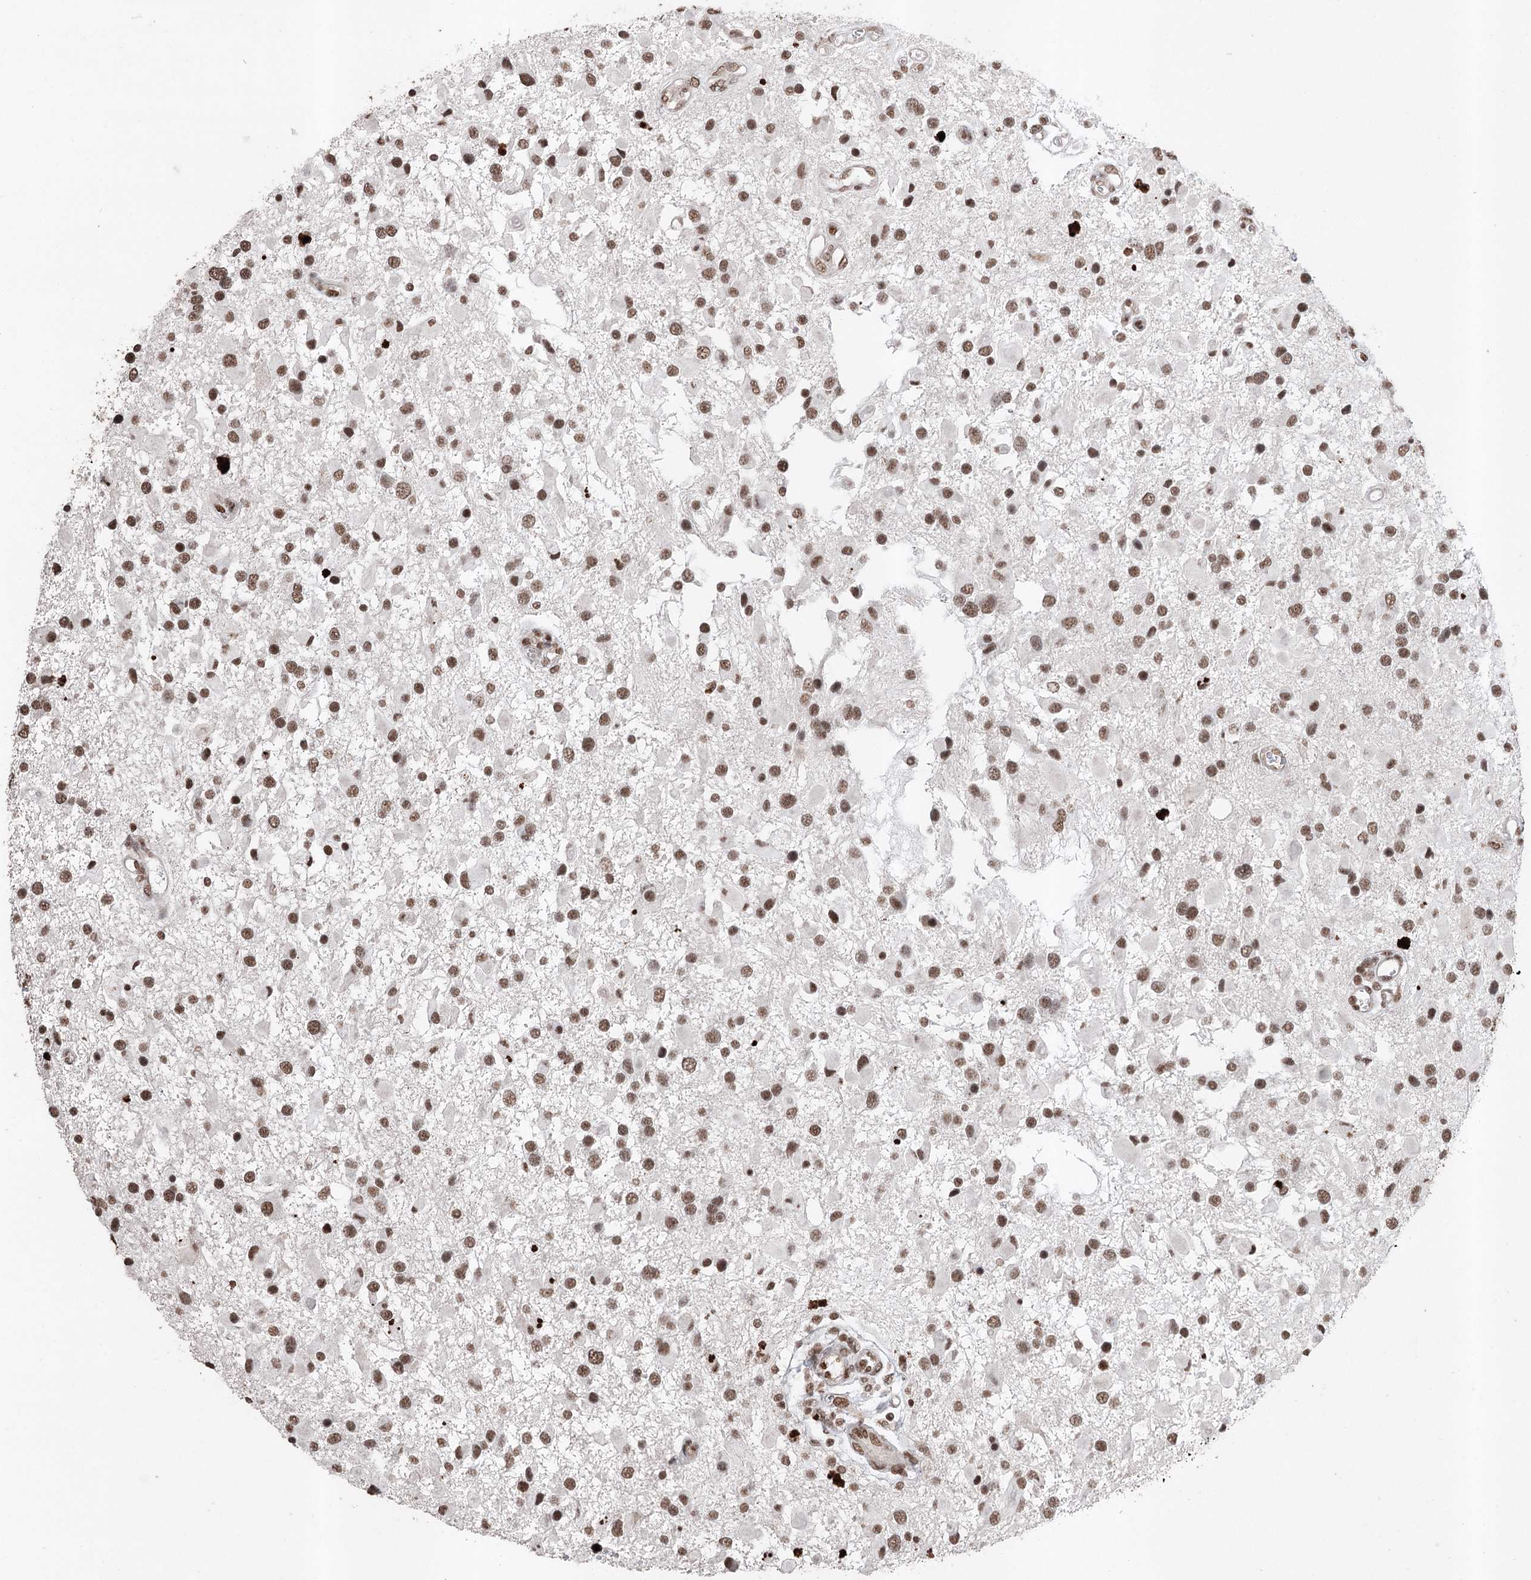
{"staining": {"intensity": "moderate", "quantity": ">75%", "location": "nuclear"}, "tissue": "glioma", "cell_type": "Tumor cells", "image_type": "cancer", "snomed": [{"axis": "morphology", "description": "Glioma, malignant, High grade"}, {"axis": "topography", "description": "Brain"}], "caption": "Glioma was stained to show a protein in brown. There is medium levels of moderate nuclear expression in about >75% of tumor cells.", "gene": "PDCD4", "patient": {"sex": "male", "age": 53}}